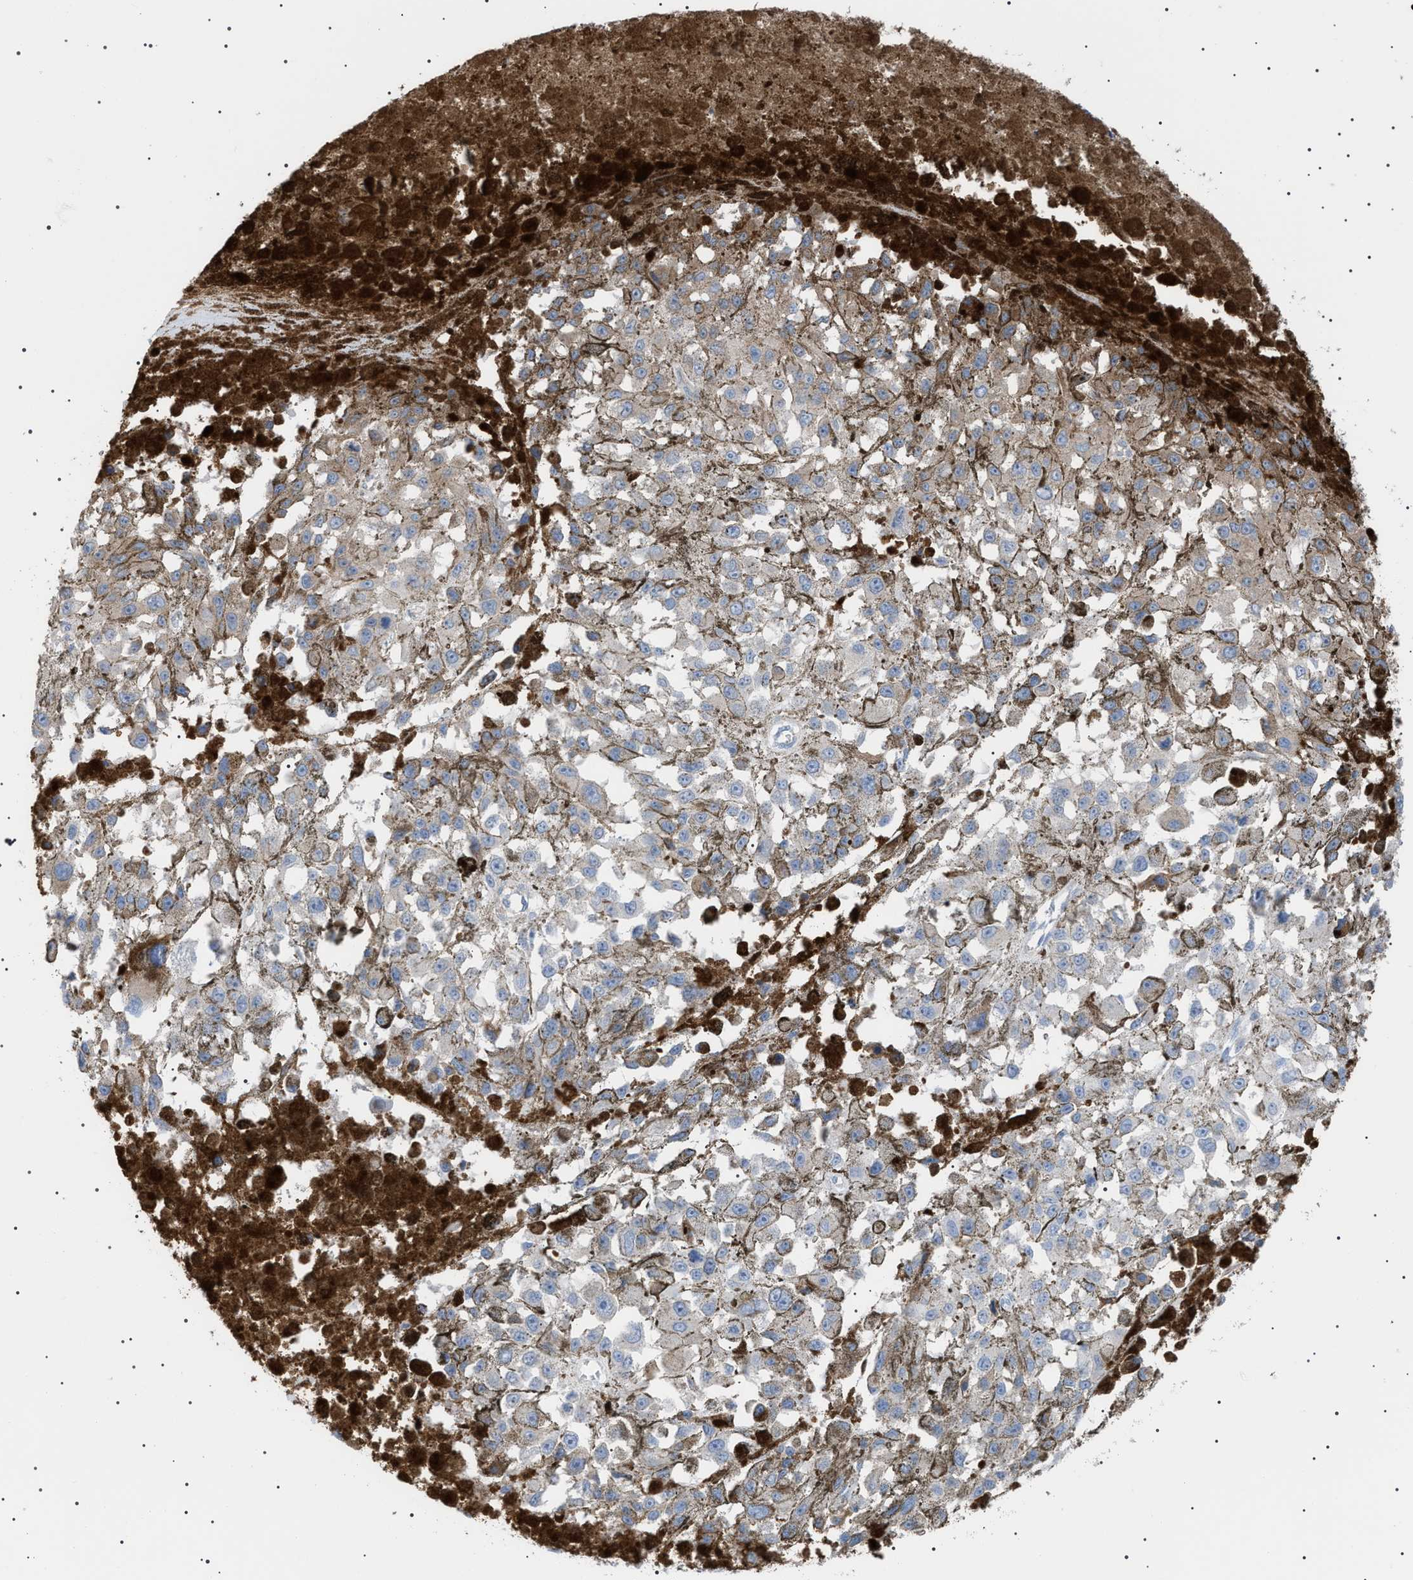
{"staining": {"intensity": "weak", "quantity": "25%-75%", "location": "cytoplasmic/membranous"}, "tissue": "melanoma", "cell_type": "Tumor cells", "image_type": "cancer", "snomed": [{"axis": "morphology", "description": "Malignant melanoma, Metastatic site"}, {"axis": "topography", "description": "Lymph node"}], "caption": "Human melanoma stained with a protein marker shows weak staining in tumor cells.", "gene": "LPA", "patient": {"sex": "male", "age": 59}}